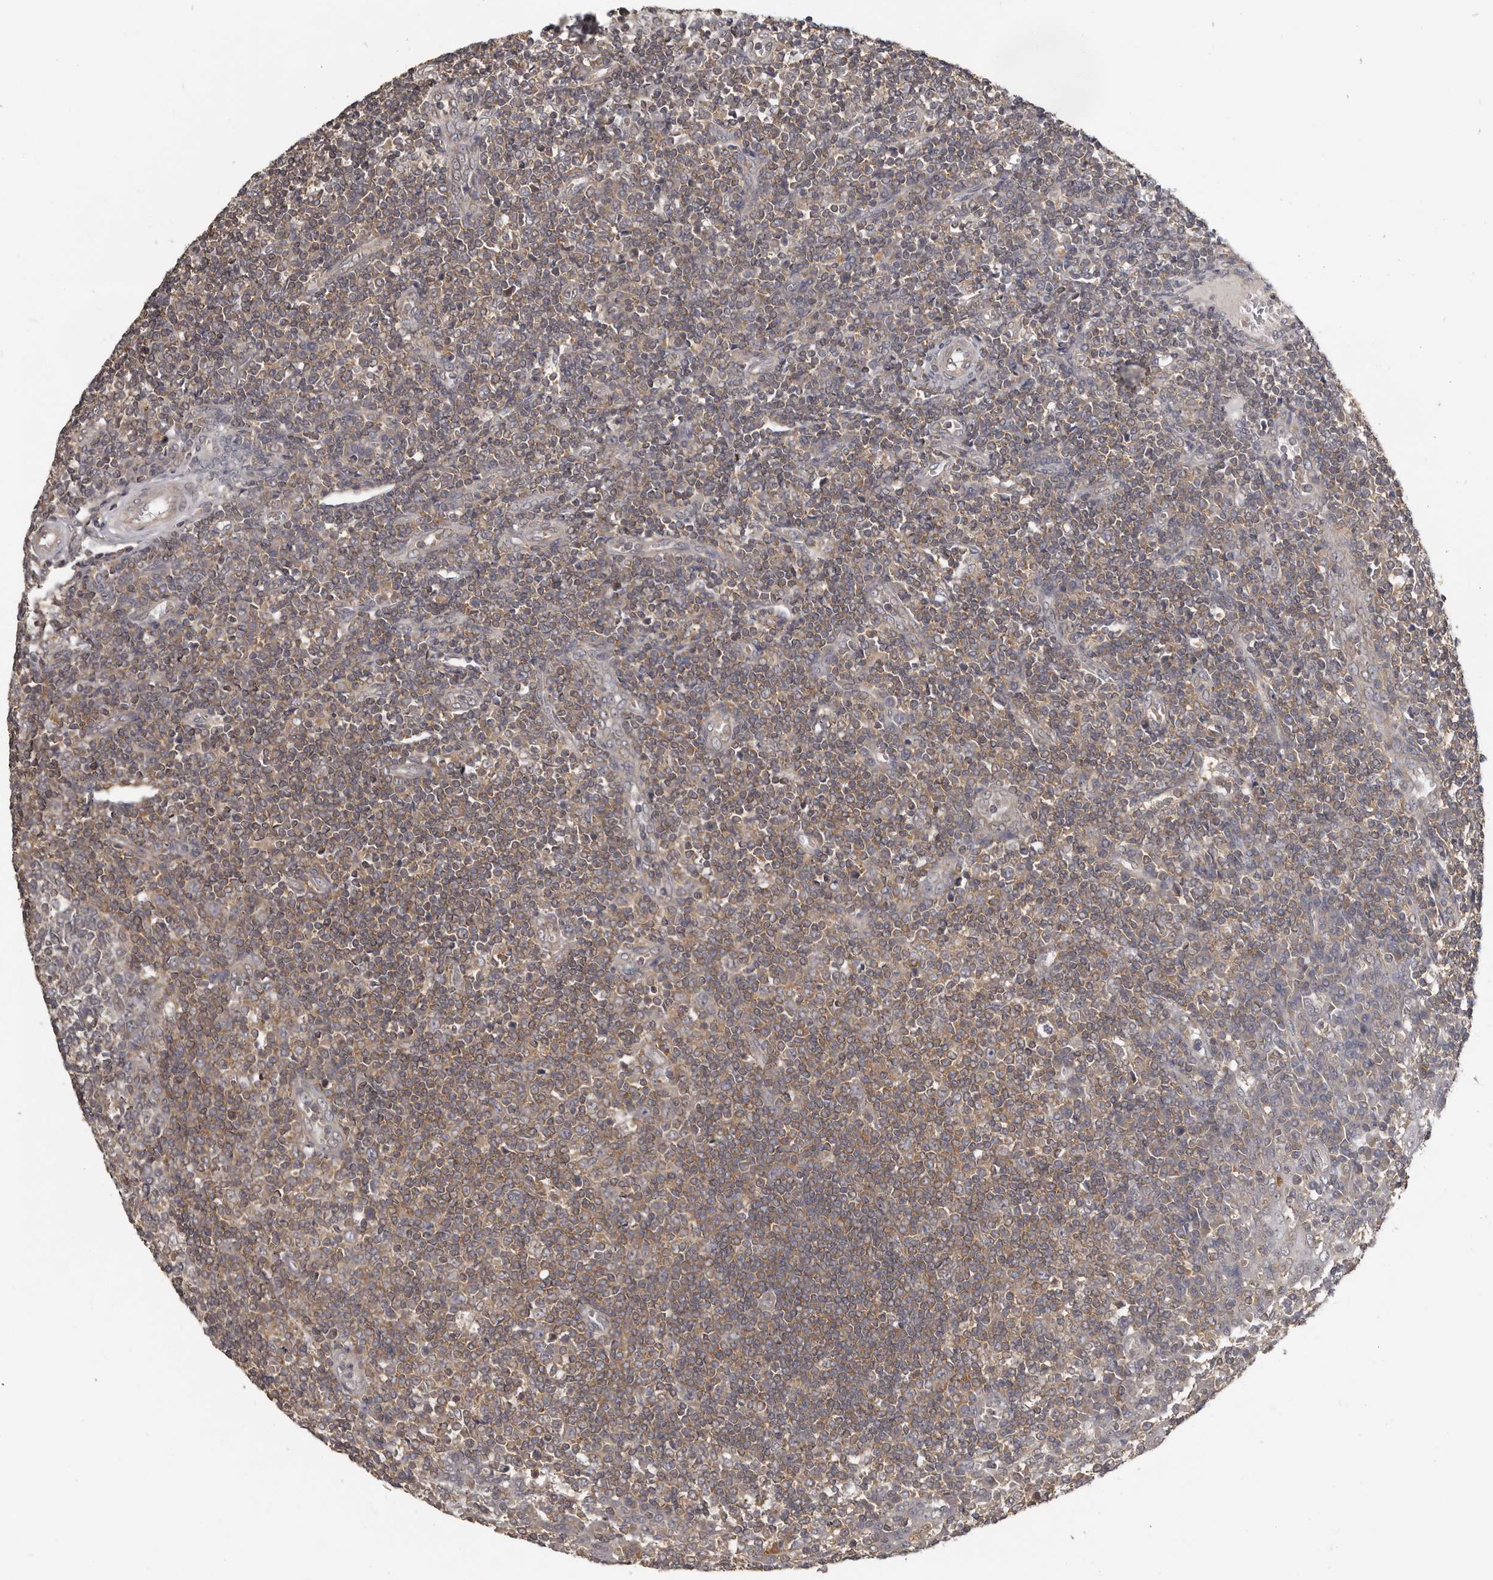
{"staining": {"intensity": "weak", "quantity": "25%-75%", "location": "cytoplasmic/membranous"}, "tissue": "tonsil", "cell_type": "Germinal center cells", "image_type": "normal", "snomed": [{"axis": "morphology", "description": "Normal tissue, NOS"}, {"axis": "topography", "description": "Tonsil"}], "caption": "Immunohistochemical staining of normal human tonsil shows weak cytoplasmic/membranous protein expression in approximately 25%-75% of germinal center cells. The staining was performed using DAB to visualize the protein expression in brown, while the nuclei were stained in blue with hematoxylin (Magnification: 20x).", "gene": "ANKRD44", "patient": {"sex": "female", "age": 19}}